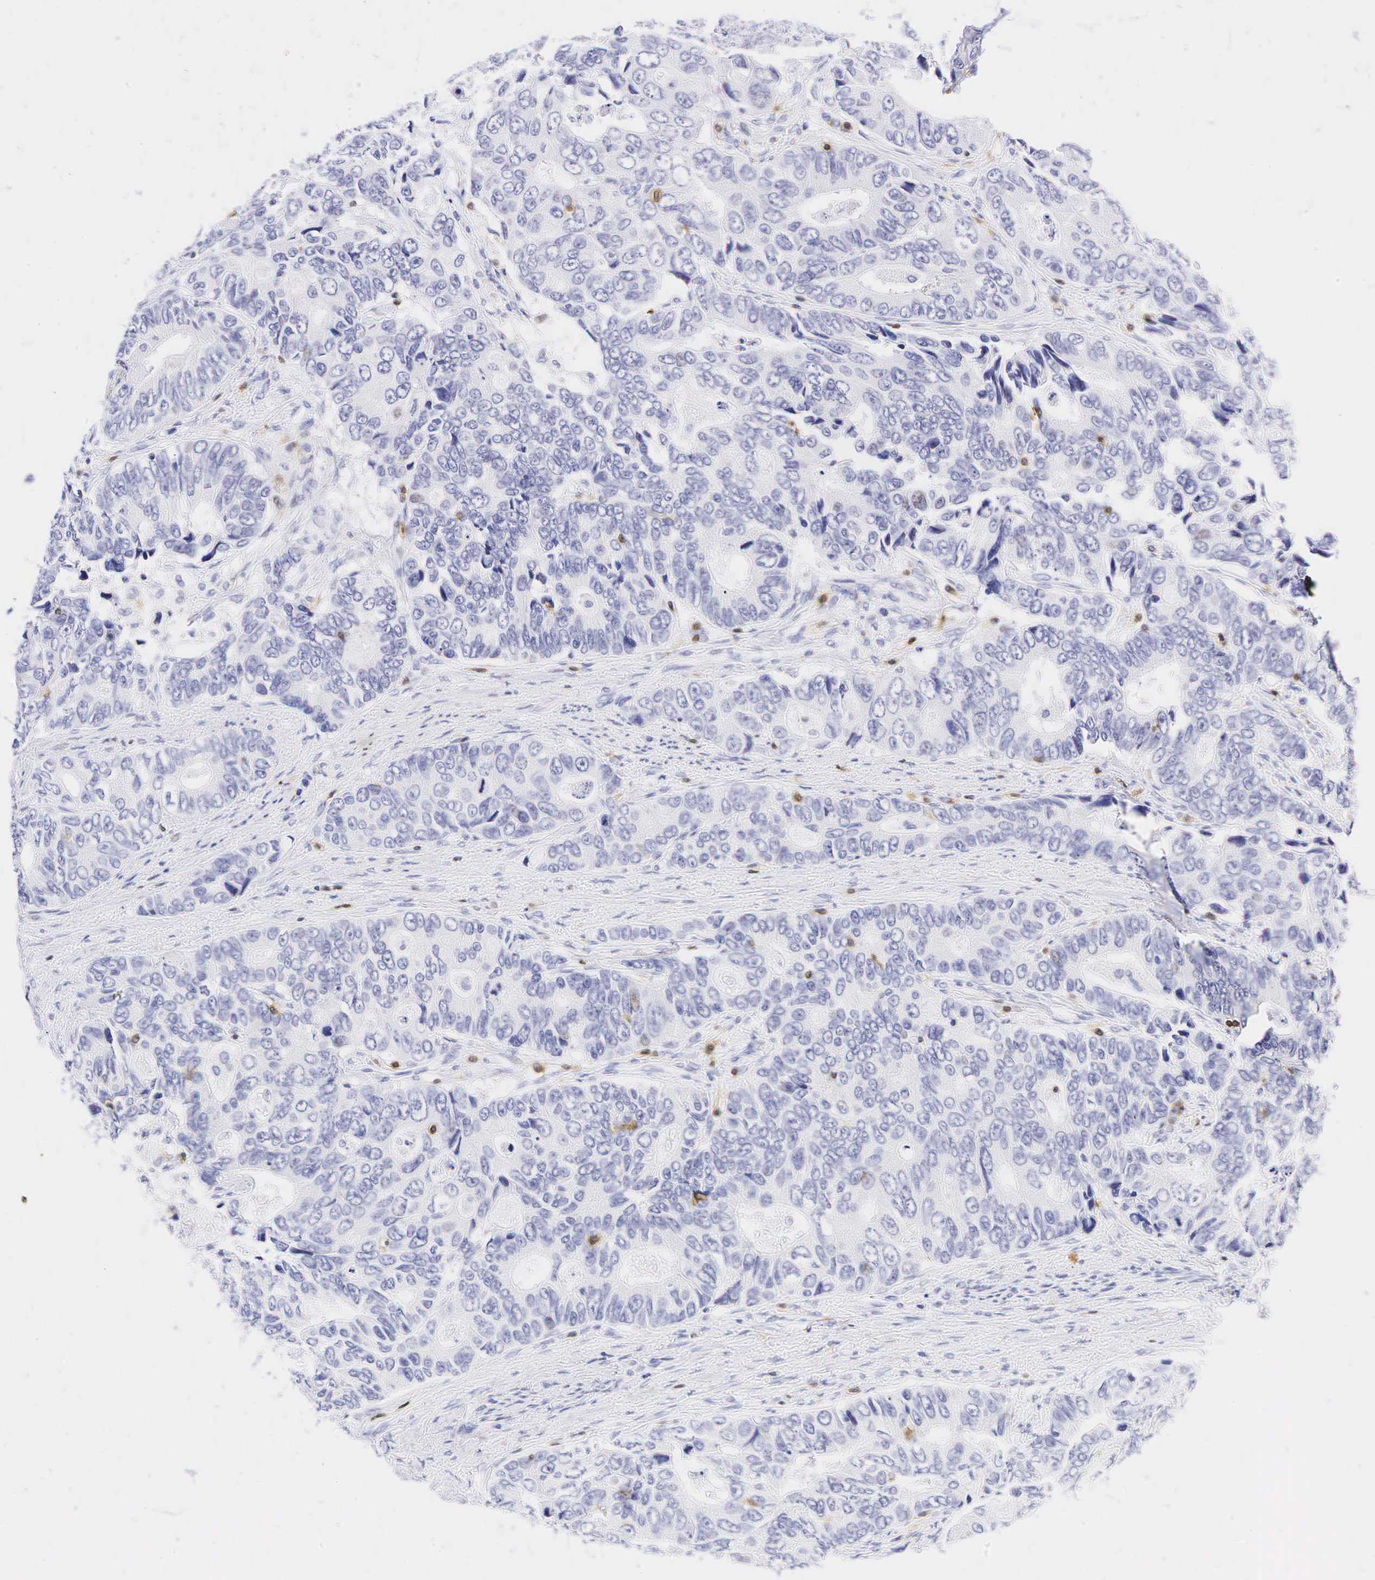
{"staining": {"intensity": "negative", "quantity": "none", "location": "none"}, "tissue": "colorectal cancer", "cell_type": "Tumor cells", "image_type": "cancer", "snomed": [{"axis": "morphology", "description": "Adenocarcinoma, NOS"}, {"axis": "topography", "description": "Rectum"}], "caption": "Tumor cells are negative for brown protein staining in colorectal adenocarcinoma. (Immunohistochemistry (ihc), brightfield microscopy, high magnification).", "gene": "CD3E", "patient": {"sex": "female", "age": 67}}